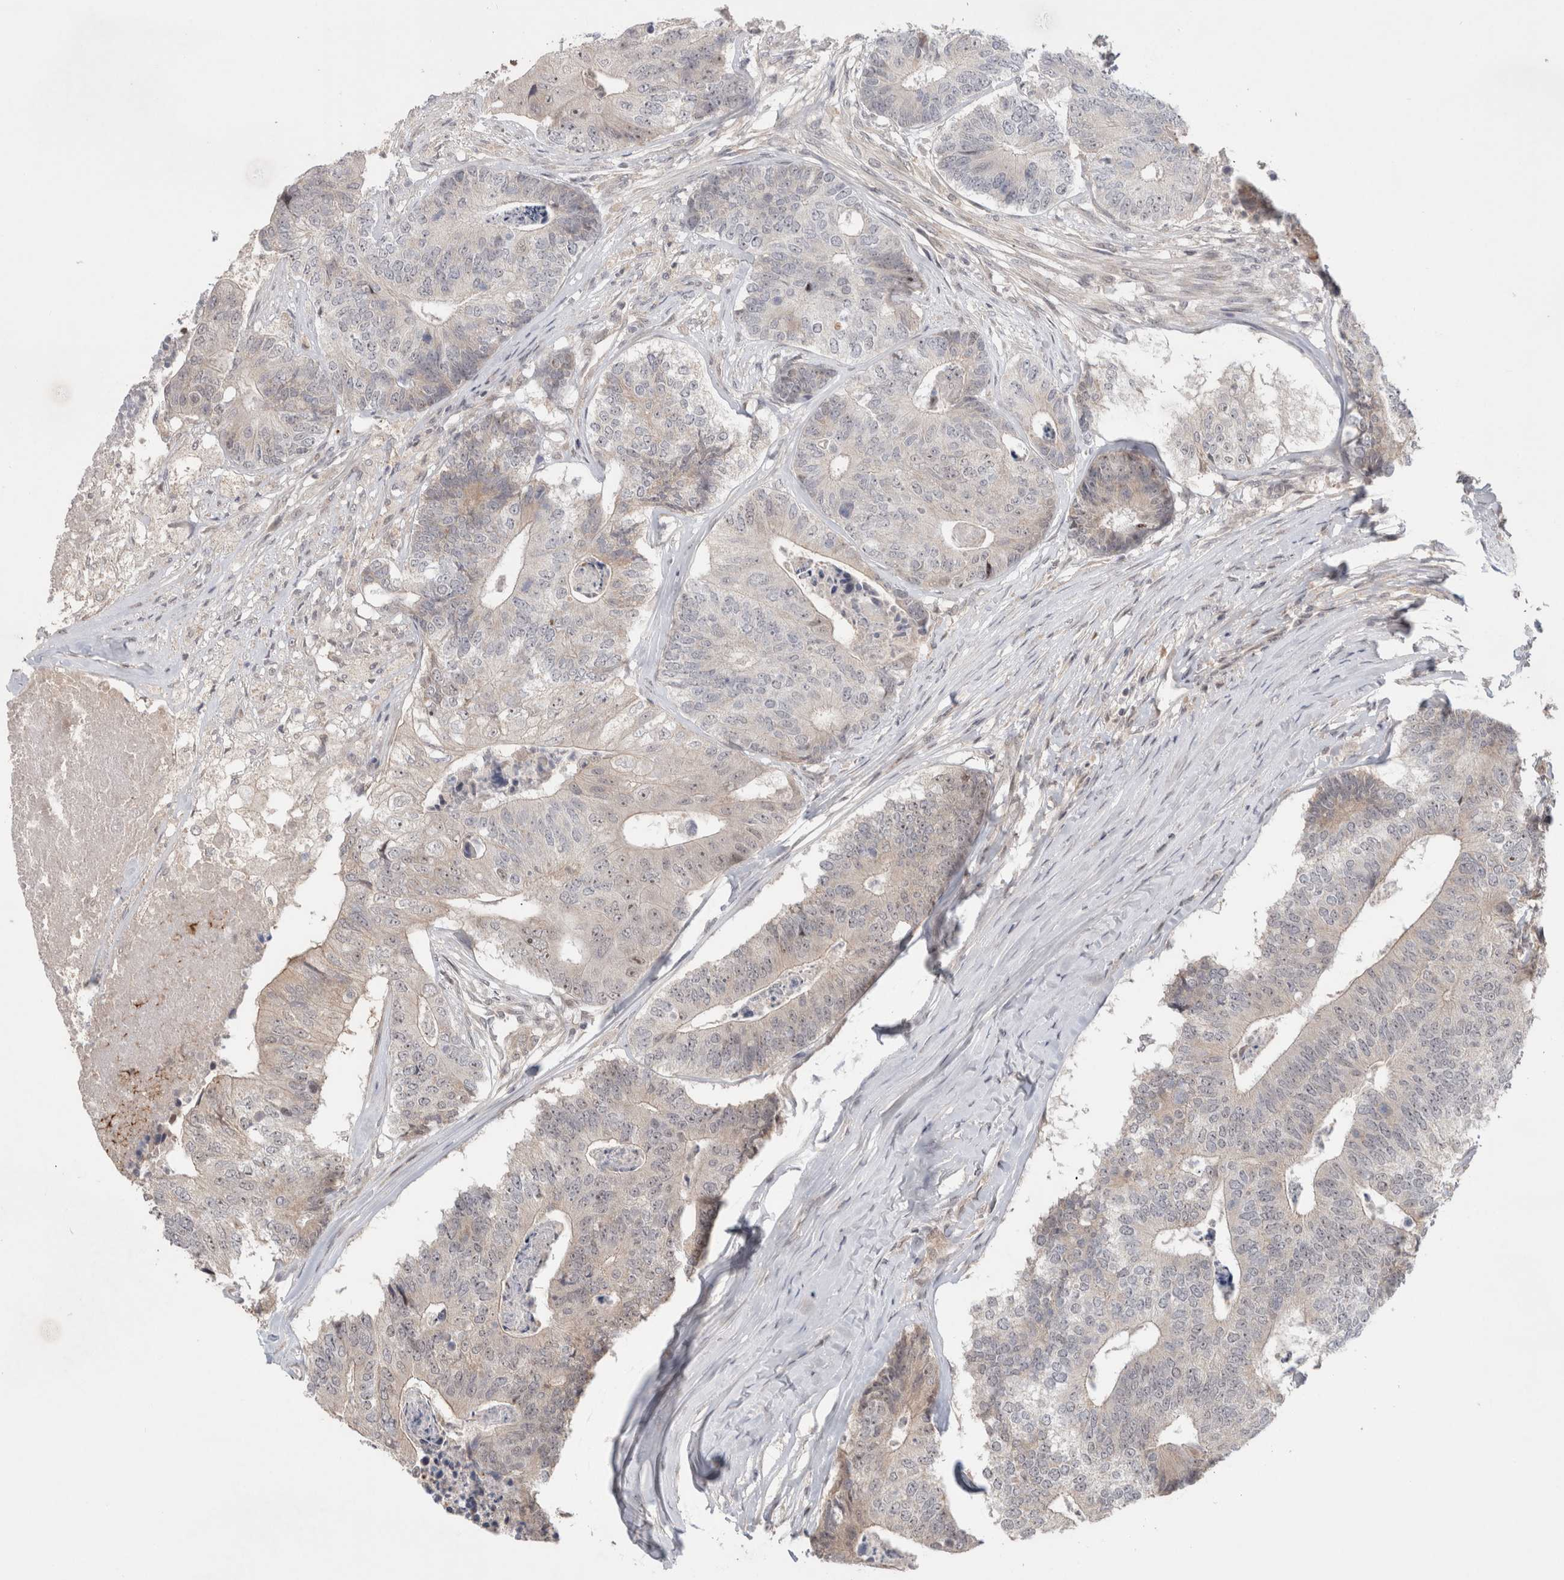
{"staining": {"intensity": "weak", "quantity": "<25%", "location": "cytoplasmic/membranous,nuclear"}, "tissue": "colorectal cancer", "cell_type": "Tumor cells", "image_type": "cancer", "snomed": [{"axis": "morphology", "description": "Adenocarcinoma, NOS"}, {"axis": "topography", "description": "Colon"}], "caption": "Tumor cells show no significant protein positivity in colorectal adenocarcinoma. (DAB (3,3'-diaminobenzidine) immunohistochemistry (IHC) visualized using brightfield microscopy, high magnification).", "gene": "SYDE2", "patient": {"sex": "female", "age": 67}}